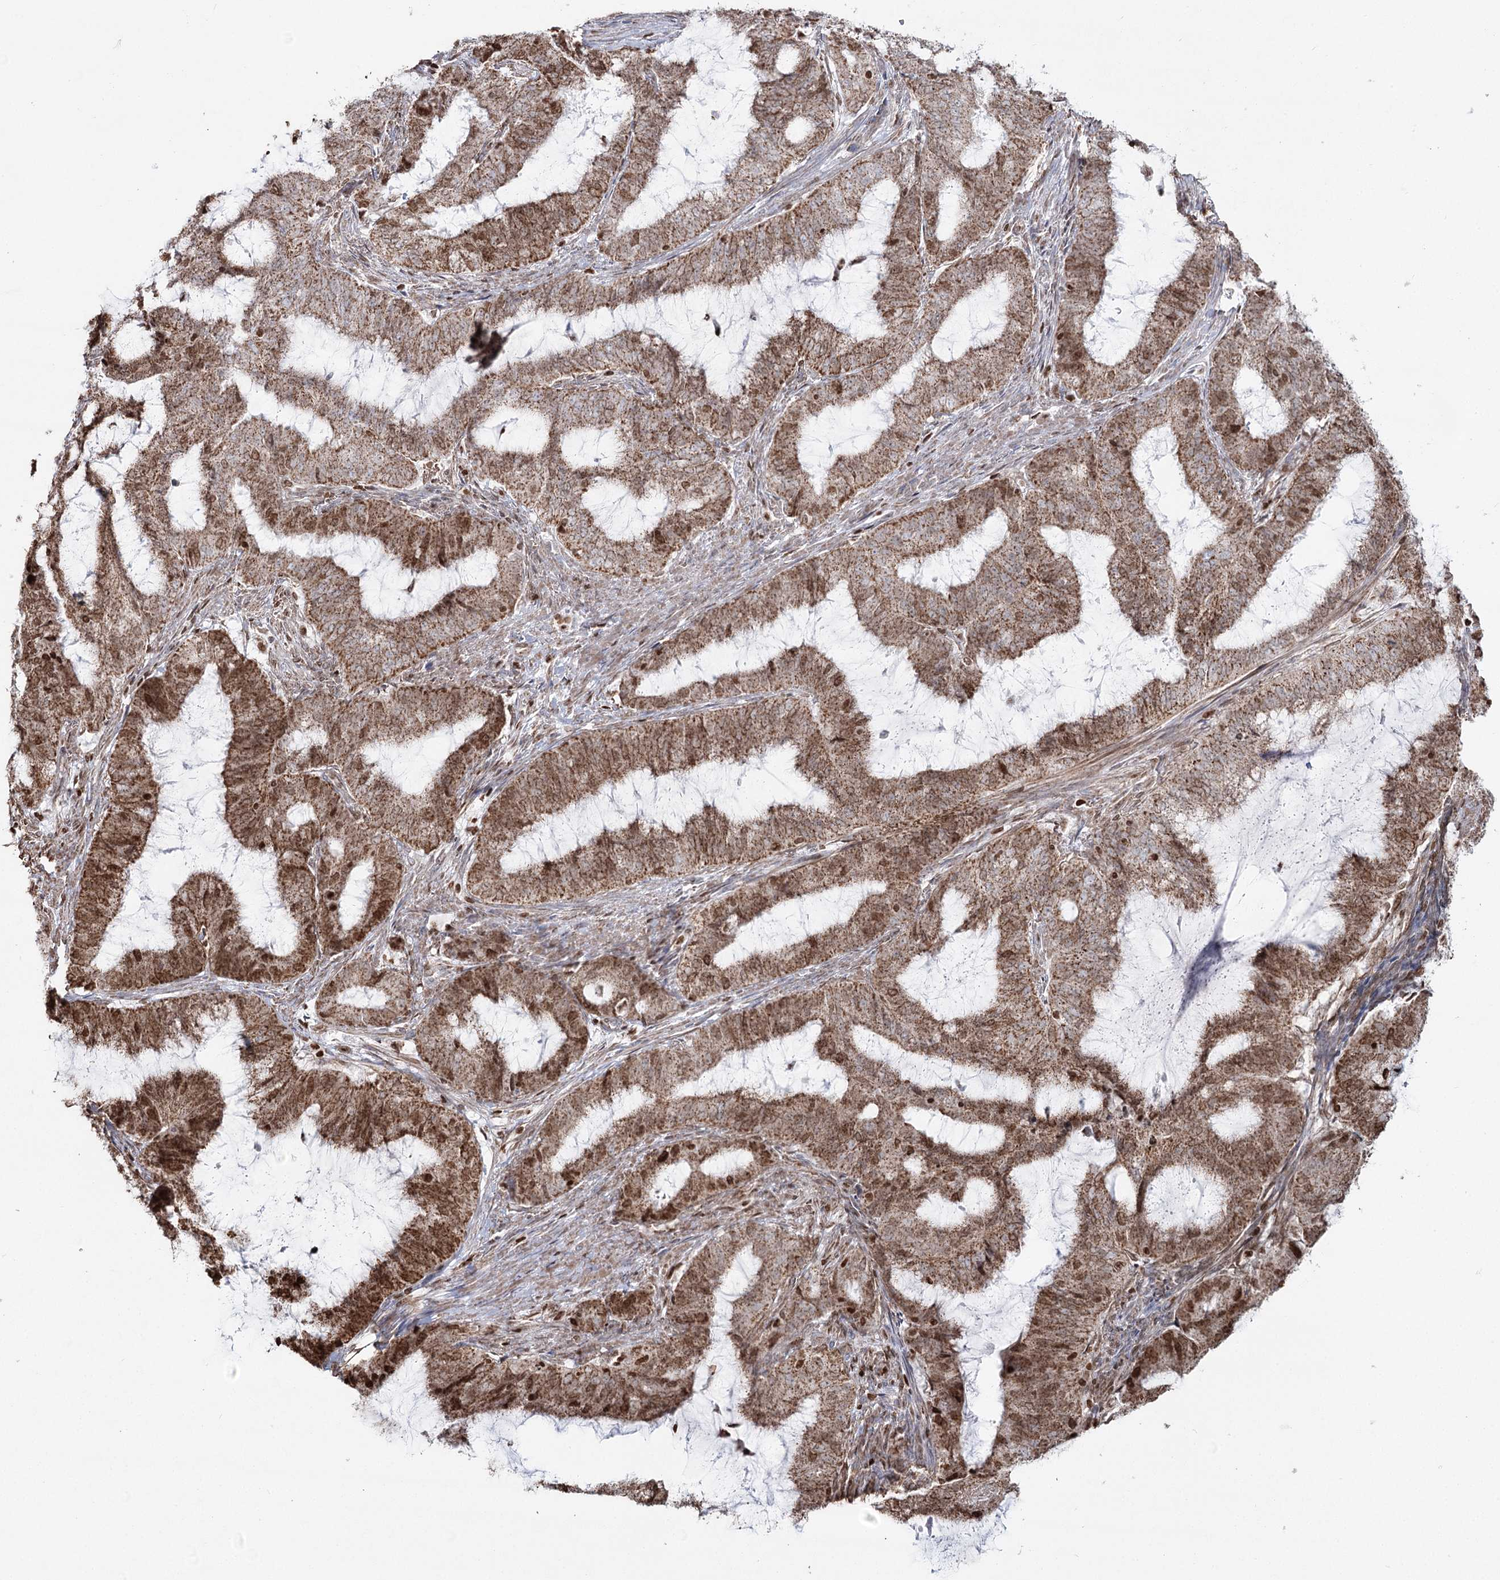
{"staining": {"intensity": "moderate", "quantity": ">75%", "location": "cytoplasmic/membranous,nuclear"}, "tissue": "endometrial cancer", "cell_type": "Tumor cells", "image_type": "cancer", "snomed": [{"axis": "morphology", "description": "Adenocarcinoma, NOS"}, {"axis": "topography", "description": "Endometrium"}], "caption": "This is an image of immunohistochemistry (IHC) staining of endometrial cancer, which shows moderate expression in the cytoplasmic/membranous and nuclear of tumor cells.", "gene": "PDHX", "patient": {"sex": "female", "age": 51}}